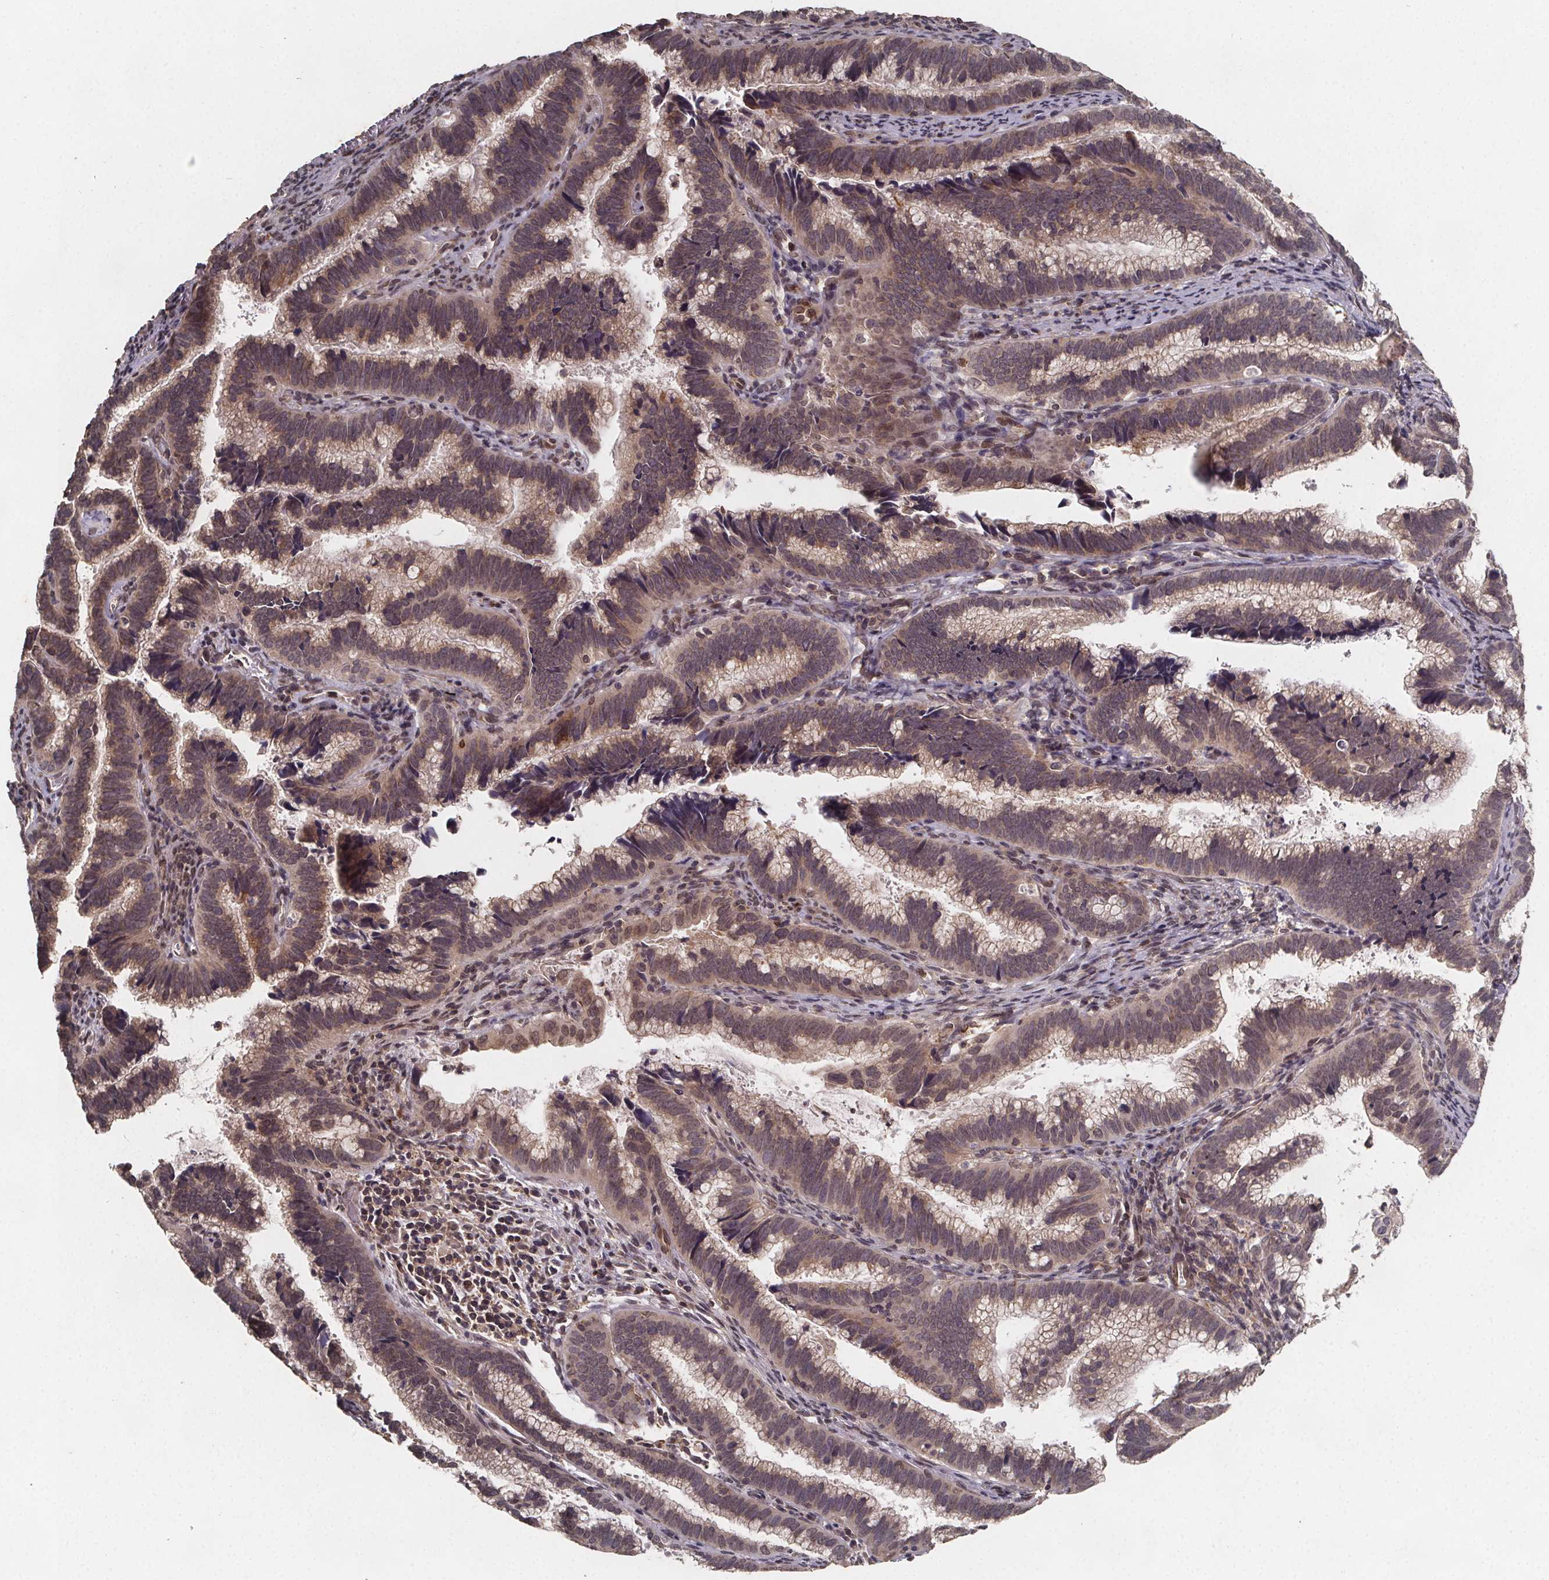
{"staining": {"intensity": "moderate", "quantity": "25%-75%", "location": "cytoplasmic/membranous,nuclear"}, "tissue": "cervical cancer", "cell_type": "Tumor cells", "image_type": "cancer", "snomed": [{"axis": "morphology", "description": "Adenocarcinoma, NOS"}, {"axis": "topography", "description": "Cervix"}], "caption": "Protein expression analysis of human cervical cancer (adenocarcinoma) reveals moderate cytoplasmic/membranous and nuclear positivity in about 25%-75% of tumor cells.", "gene": "PIERCE2", "patient": {"sex": "female", "age": 61}}